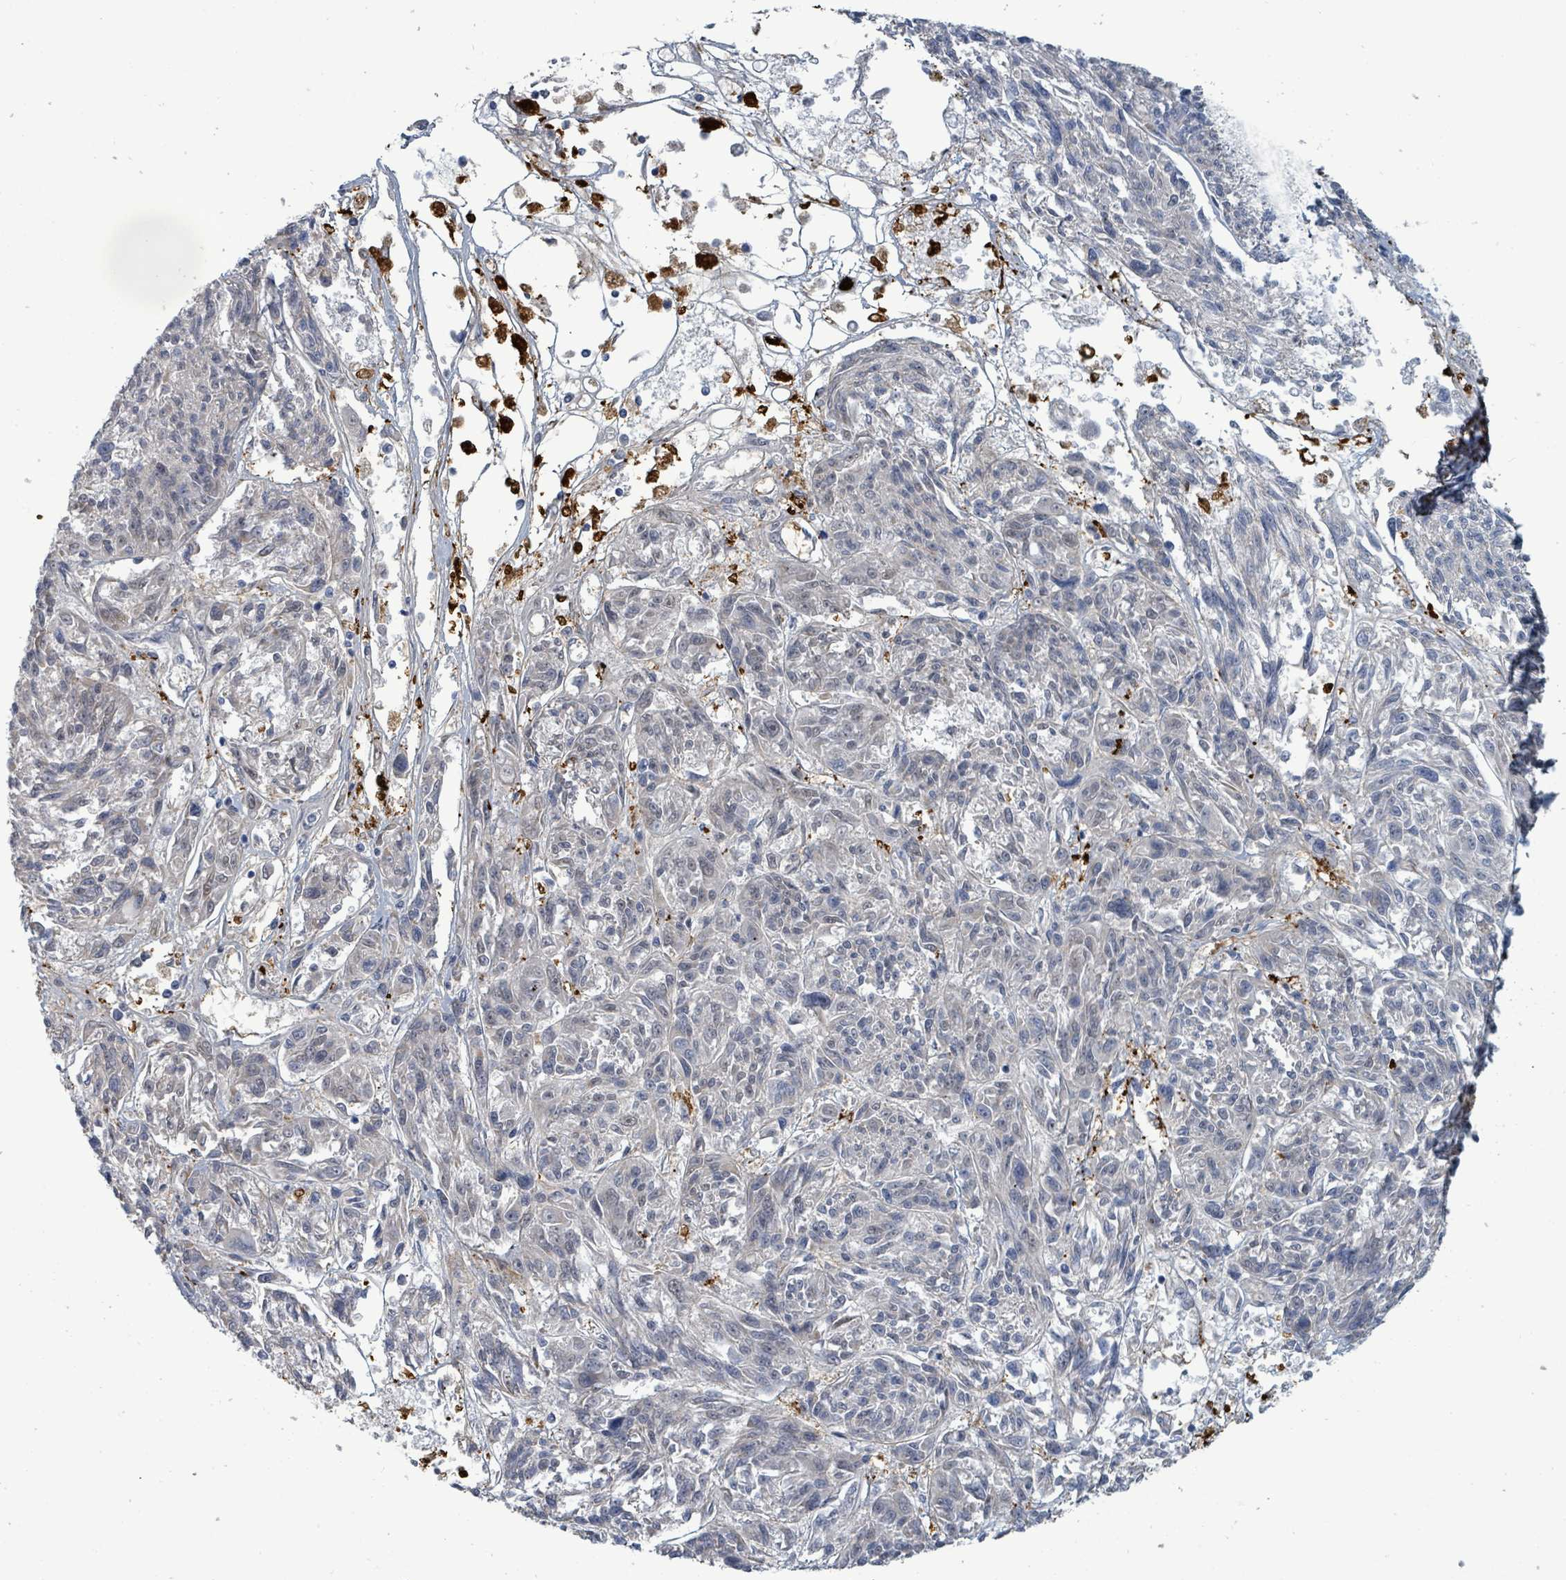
{"staining": {"intensity": "negative", "quantity": "none", "location": "none"}, "tissue": "melanoma", "cell_type": "Tumor cells", "image_type": "cancer", "snomed": [{"axis": "morphology", "description": "Malignant melanoma, NOS"}, {"axis": "topography", "description": "Skin"}], "caption": "The photomicrograph demonstrates no staining of tumor cells in melanoma. (Brightfield microscopy of DAB immunohistochemistry (IHC) at high magnification).", "gene": "TRDMT1", "patient": {"sex": "male", "age": 53}}